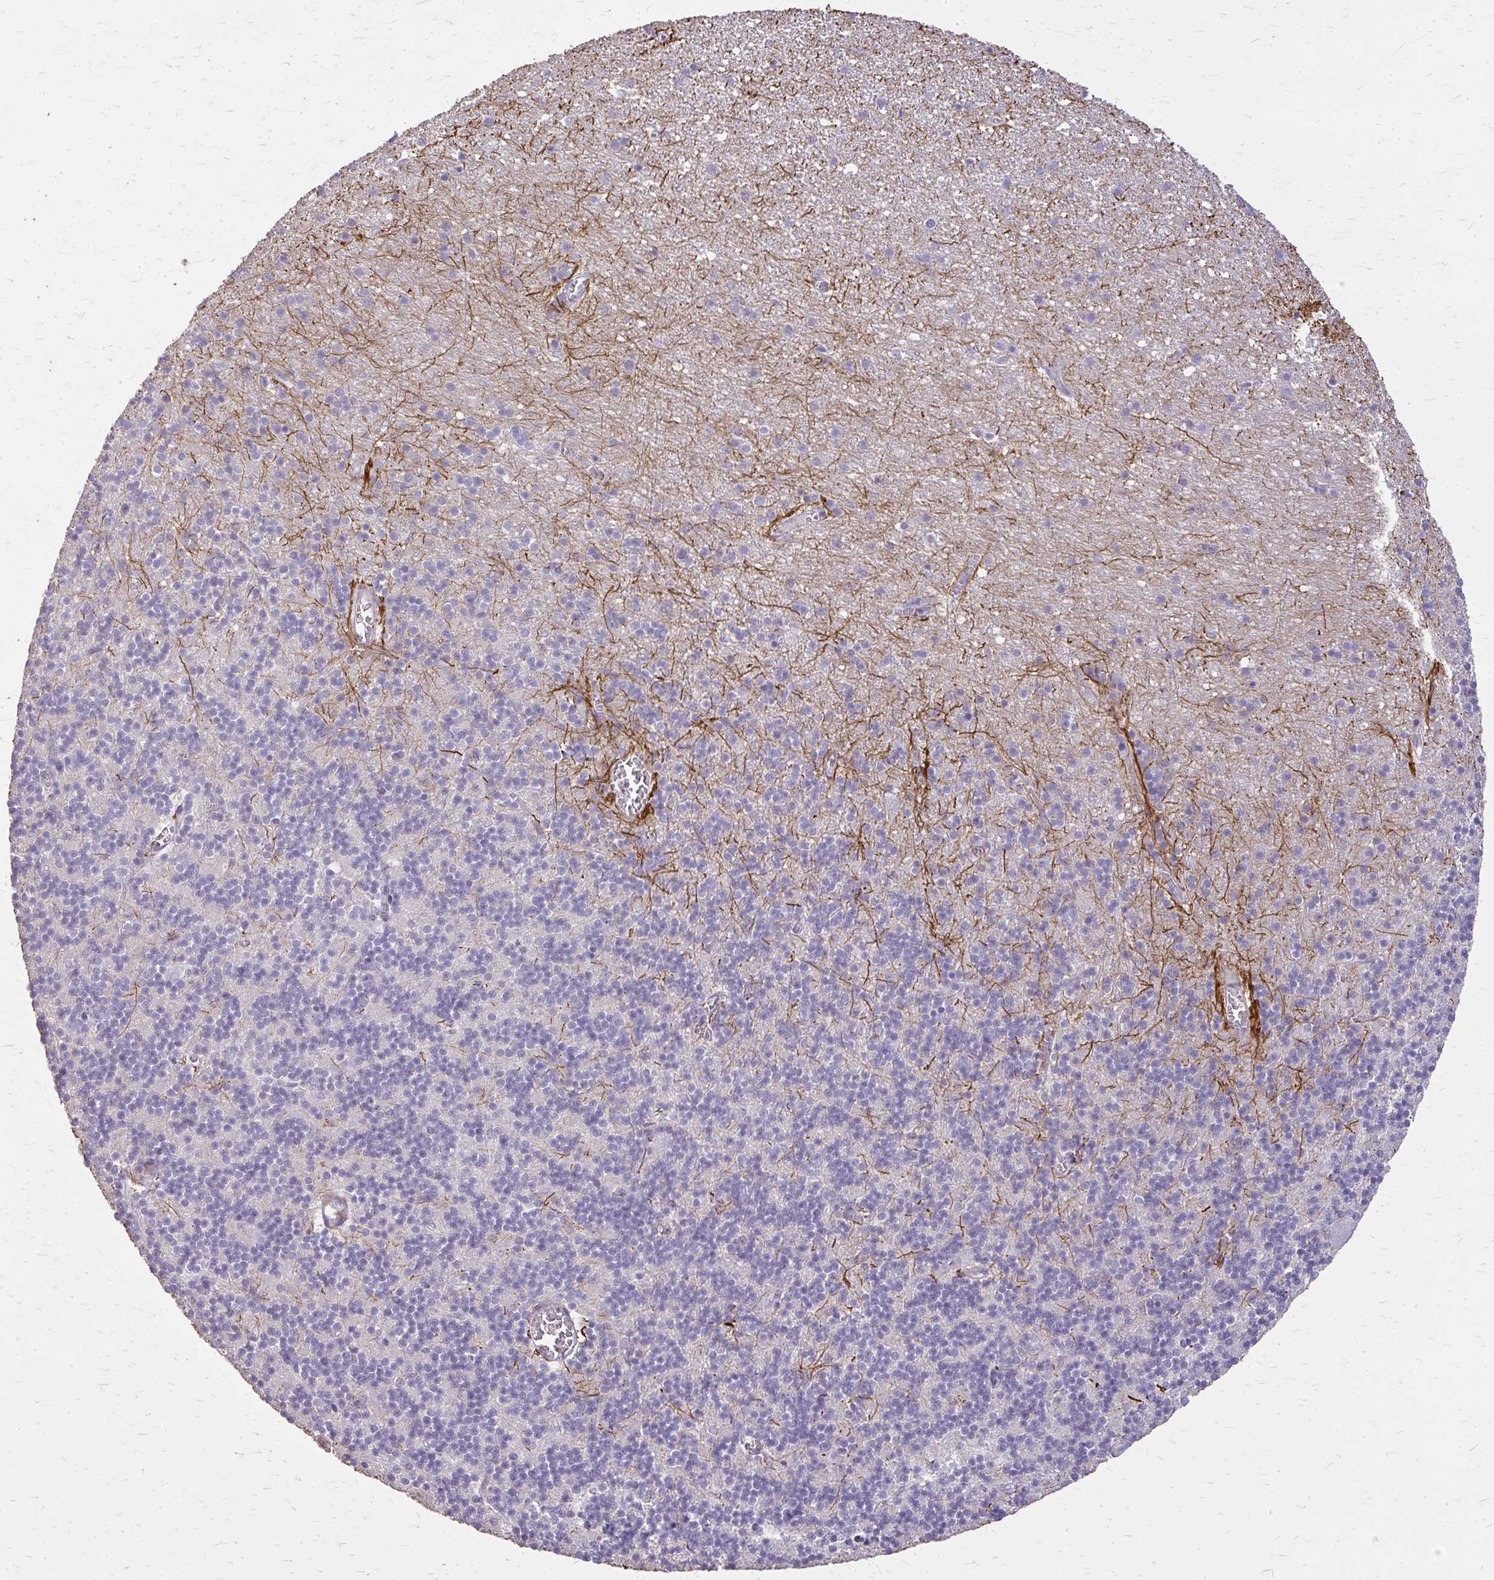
{"staining": {"intensity": "moderate", "quantity": "<25%", "location": "cytoplasmic/membranous"}, "tissue": "cerebellum", "cell_type": "Cells in granular layer", "image_type": "normal", "snomed": [{"axis": "morphology", "description": "Normal tissue, NOS"}, {"axis": "topography", "description": "Cerebellum"}], "caption": "IHC micrograph of unremarkable human cerebellum stained for a protein (brown), which reveals low levels of moderate cytoplasmic/membranous positivity in approximately <25% of cells in granular layer.", "gene": "TENM4", "patient": {"sex": "male", "age": 54}}